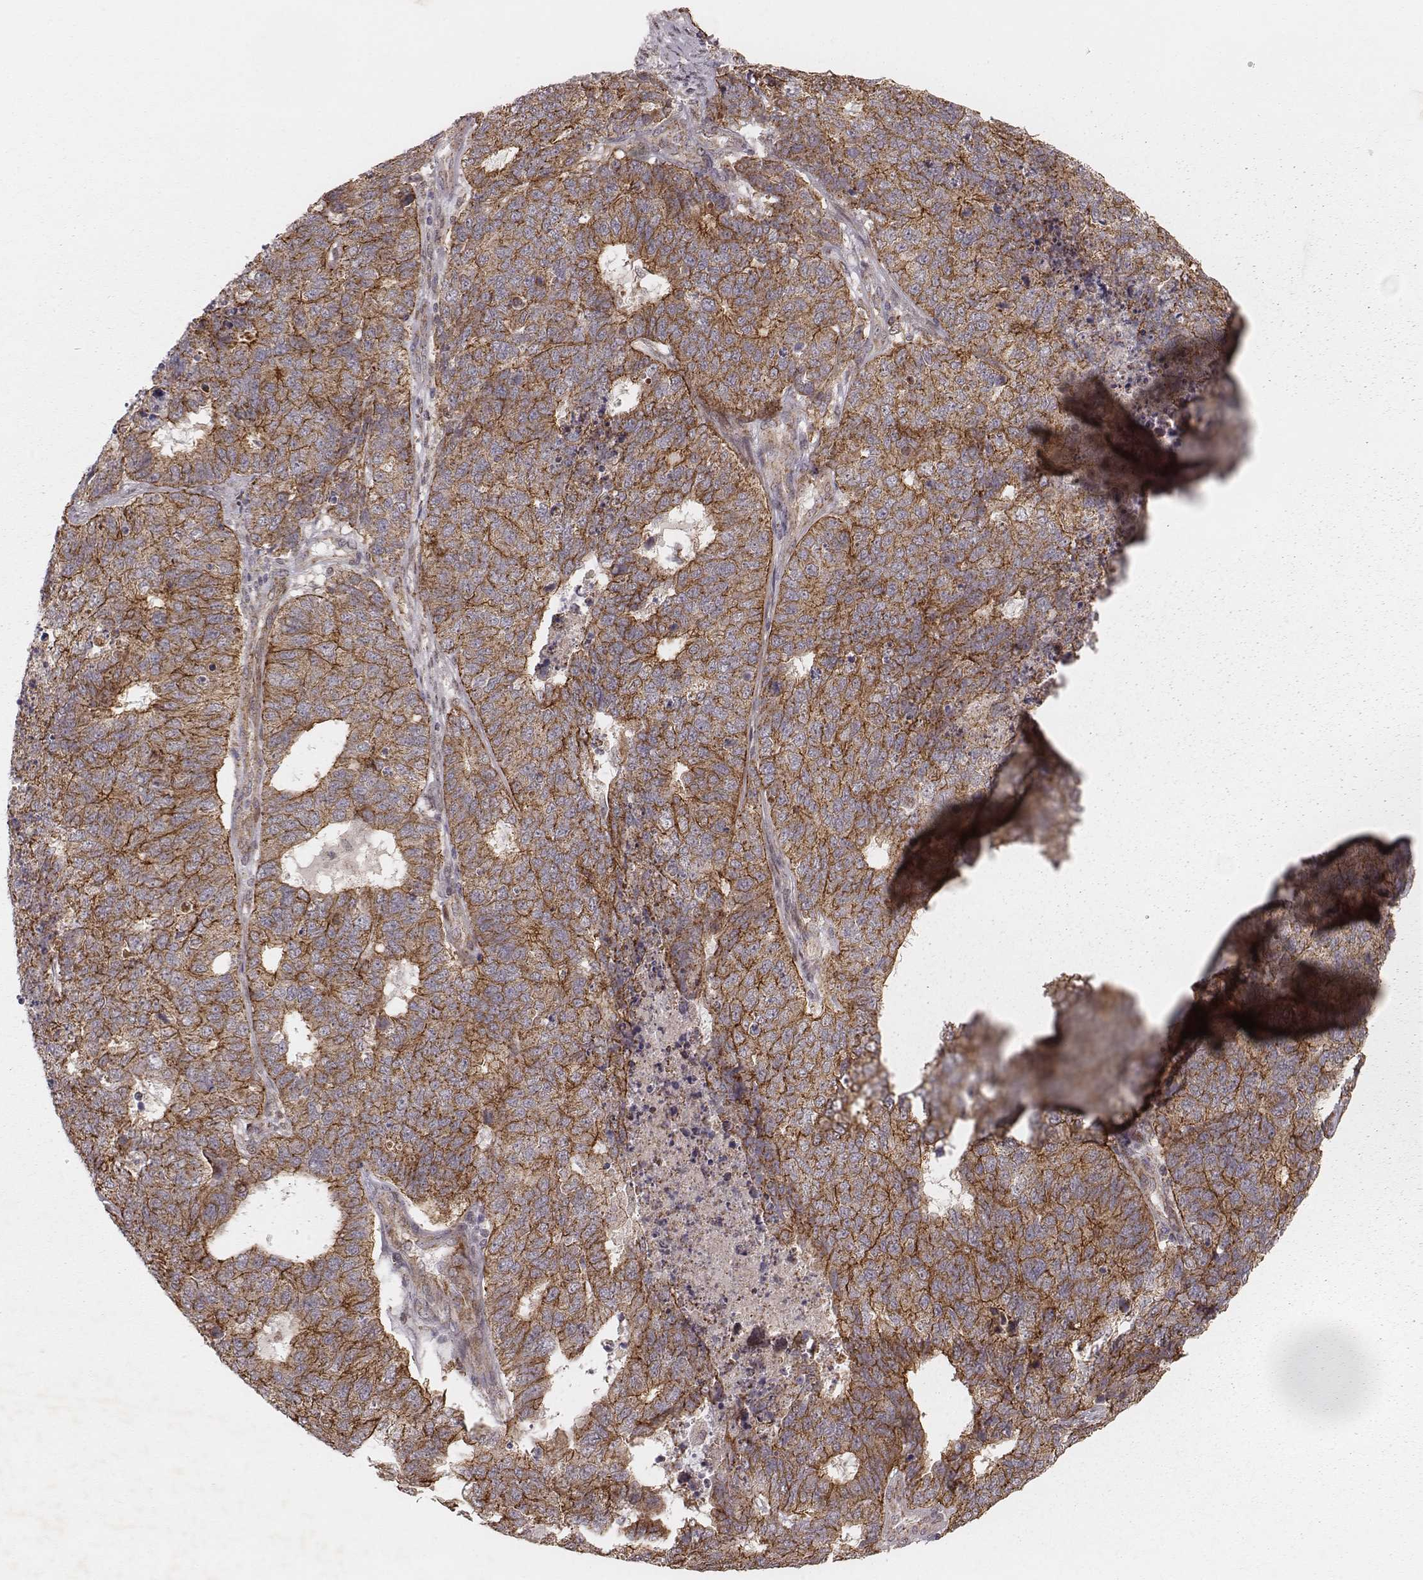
{"staining": {"intensity": "moderate", "quantity": ">75%", "location": "cytoplasmic/membranous"}, "tissue": "cervical cancer", "cell_type": "Tumor cells", "image_type": "cancer", "snomed": [{"axis": "morphology", "description": "Squamous cell carcinoma, NOS"}, {"axis": "topography", "description": "Cervix"}], "caption": "Human cervical cancer stained with a brown dye reveals moderate cytoplasmic/membranous positive expression in approximately >75% of tumor cells.", "gene": "NDUFA7", "patient": {"sex": "female", "age": 63}}